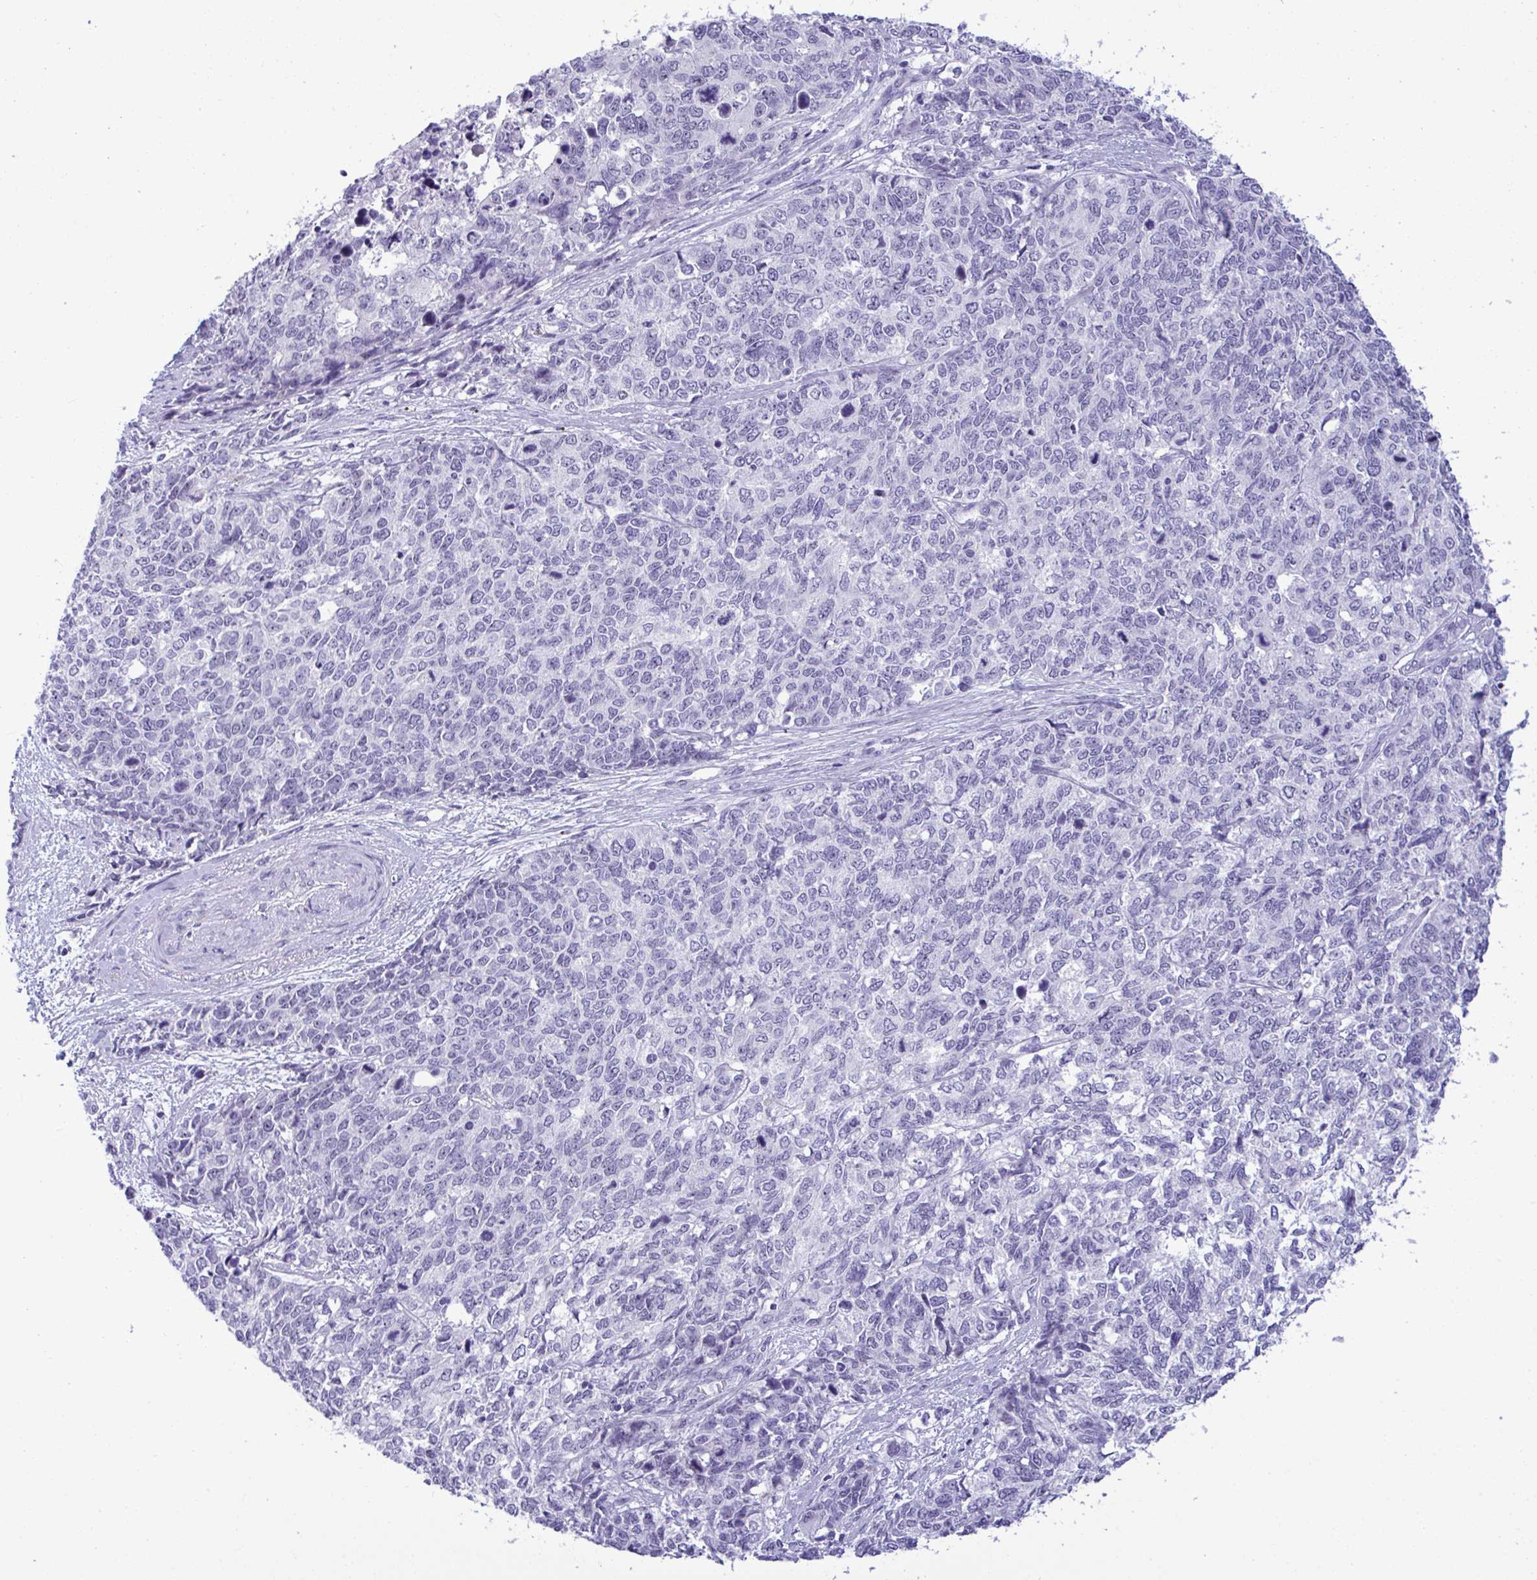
{"staining": {"intensity": "negative", "quantity": "none", "location": "none"}, "tissue": "cervical cancer", "cell_type": "Tumor cells", "image_type": "cancer", "snomed": [{"axis": "morphology", "description": "Adenocarcinoma, NOS"}, {"axis": "topography", "description": "Cervix"}], "caption": "Immunohistochemical staining of human adenocarcinoma (cervical) displays no significant expression in tumor cells.", "gene": "YBX2", "patient": {"sex": "female", "age": 63}}